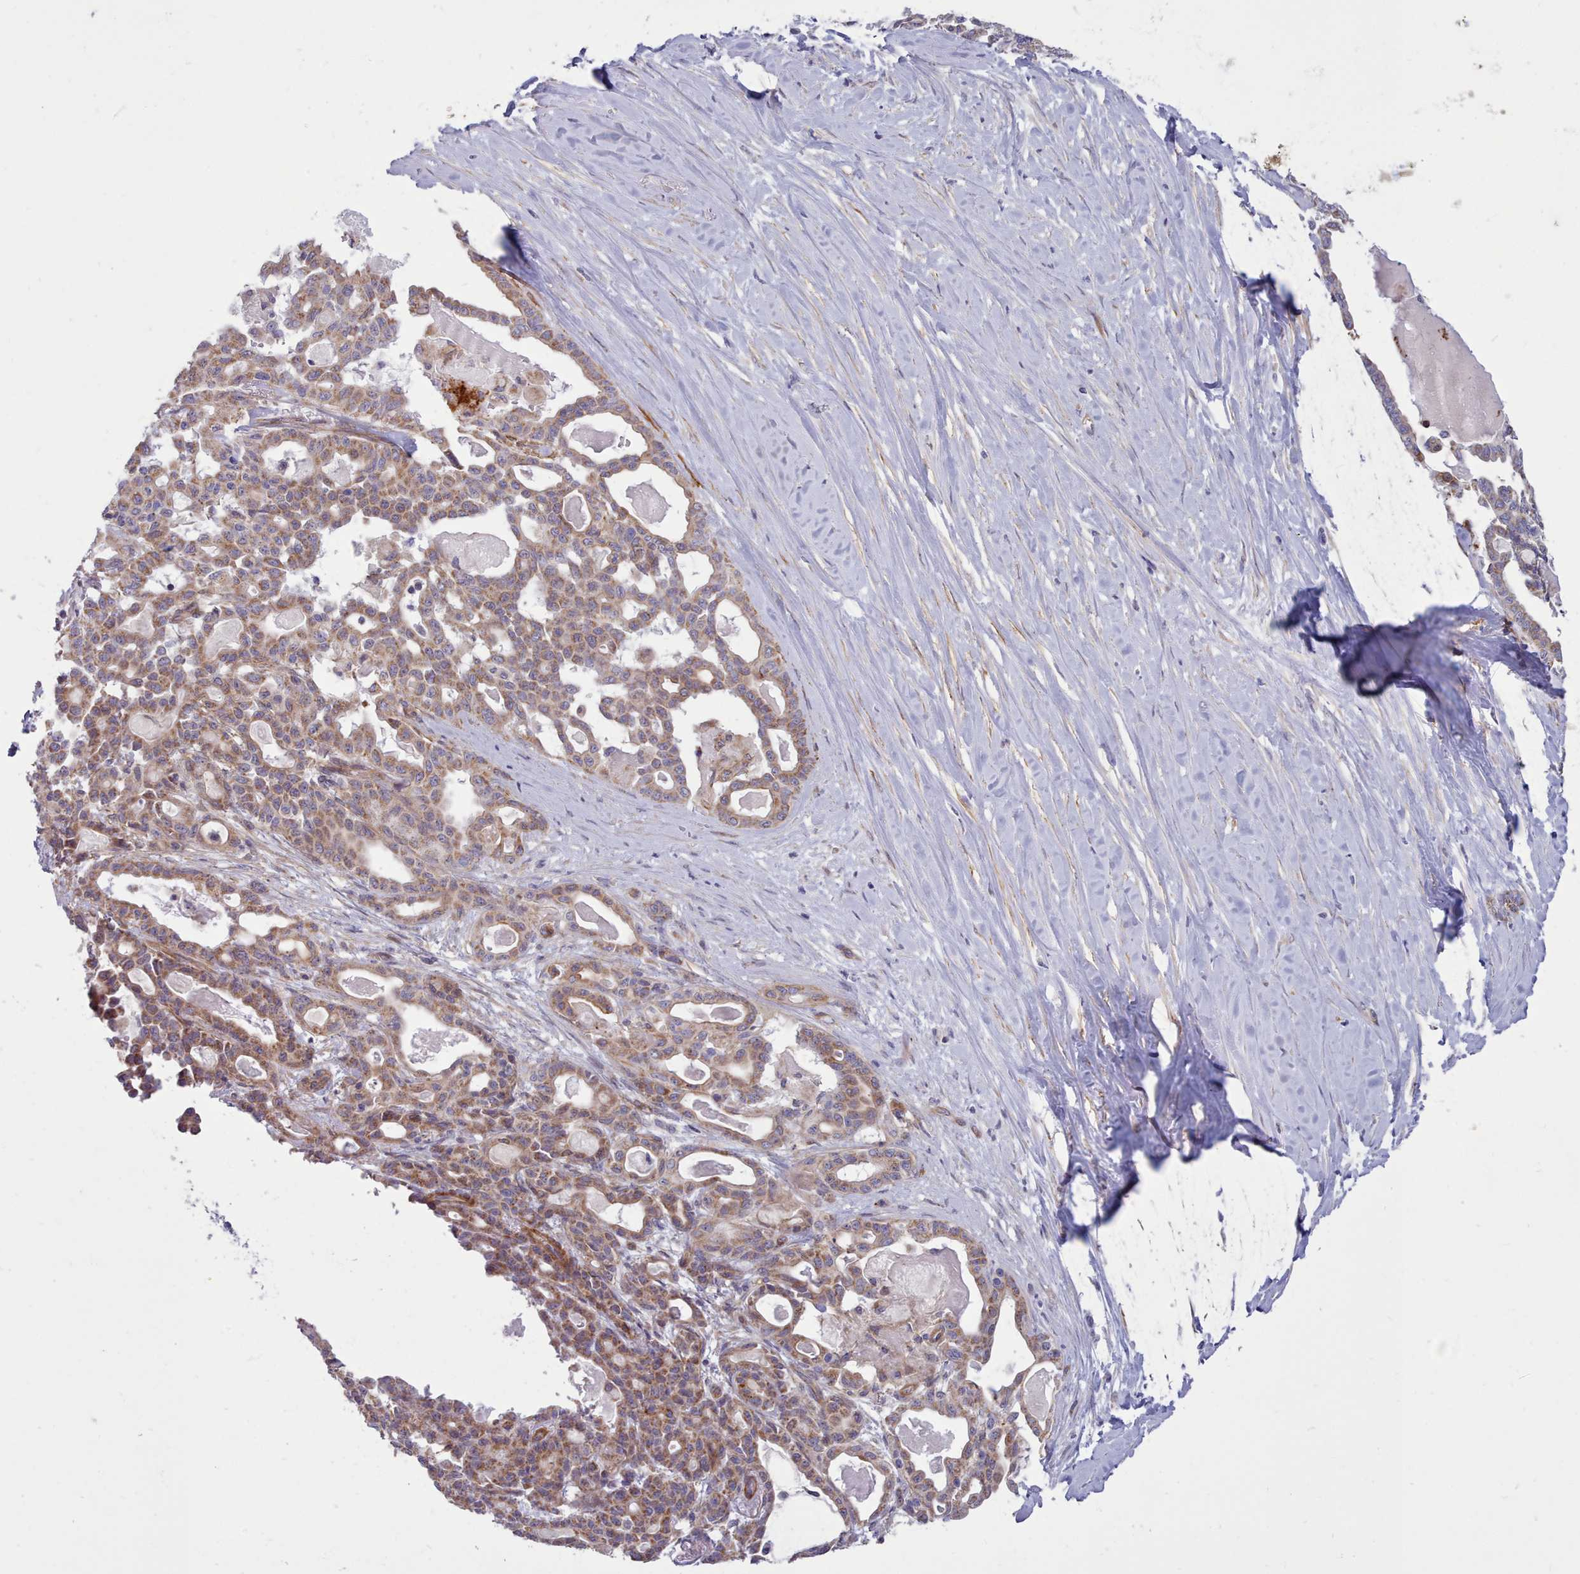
{"staining": {"intensity": "moderate", "quantity": ">75%", "location": "cytoplasmic/membranous"}, "tissue": "pancreatic cancer", "cell_type": "Tumor cells", "image_type": "cancer", "snomed": [{"axis": "morphology", "description": "Adenocarcinoma, NOS"}, {"axis": "topography", "description": "Pancreas"}], "caption": "Immunohistochemistry (IHC) image of neoplastic tissue: adenocarcinoma (pancreatic) stained using immunohistochemistry exhibits medium levels of moderate protein expression localized specifically in the cytoplasmic/membranous of tumor cells, appearing as a cytoplasmic/membranous brown color.", "gene": "MRPL21", "patient": {"sex": "male", "age": 63}}